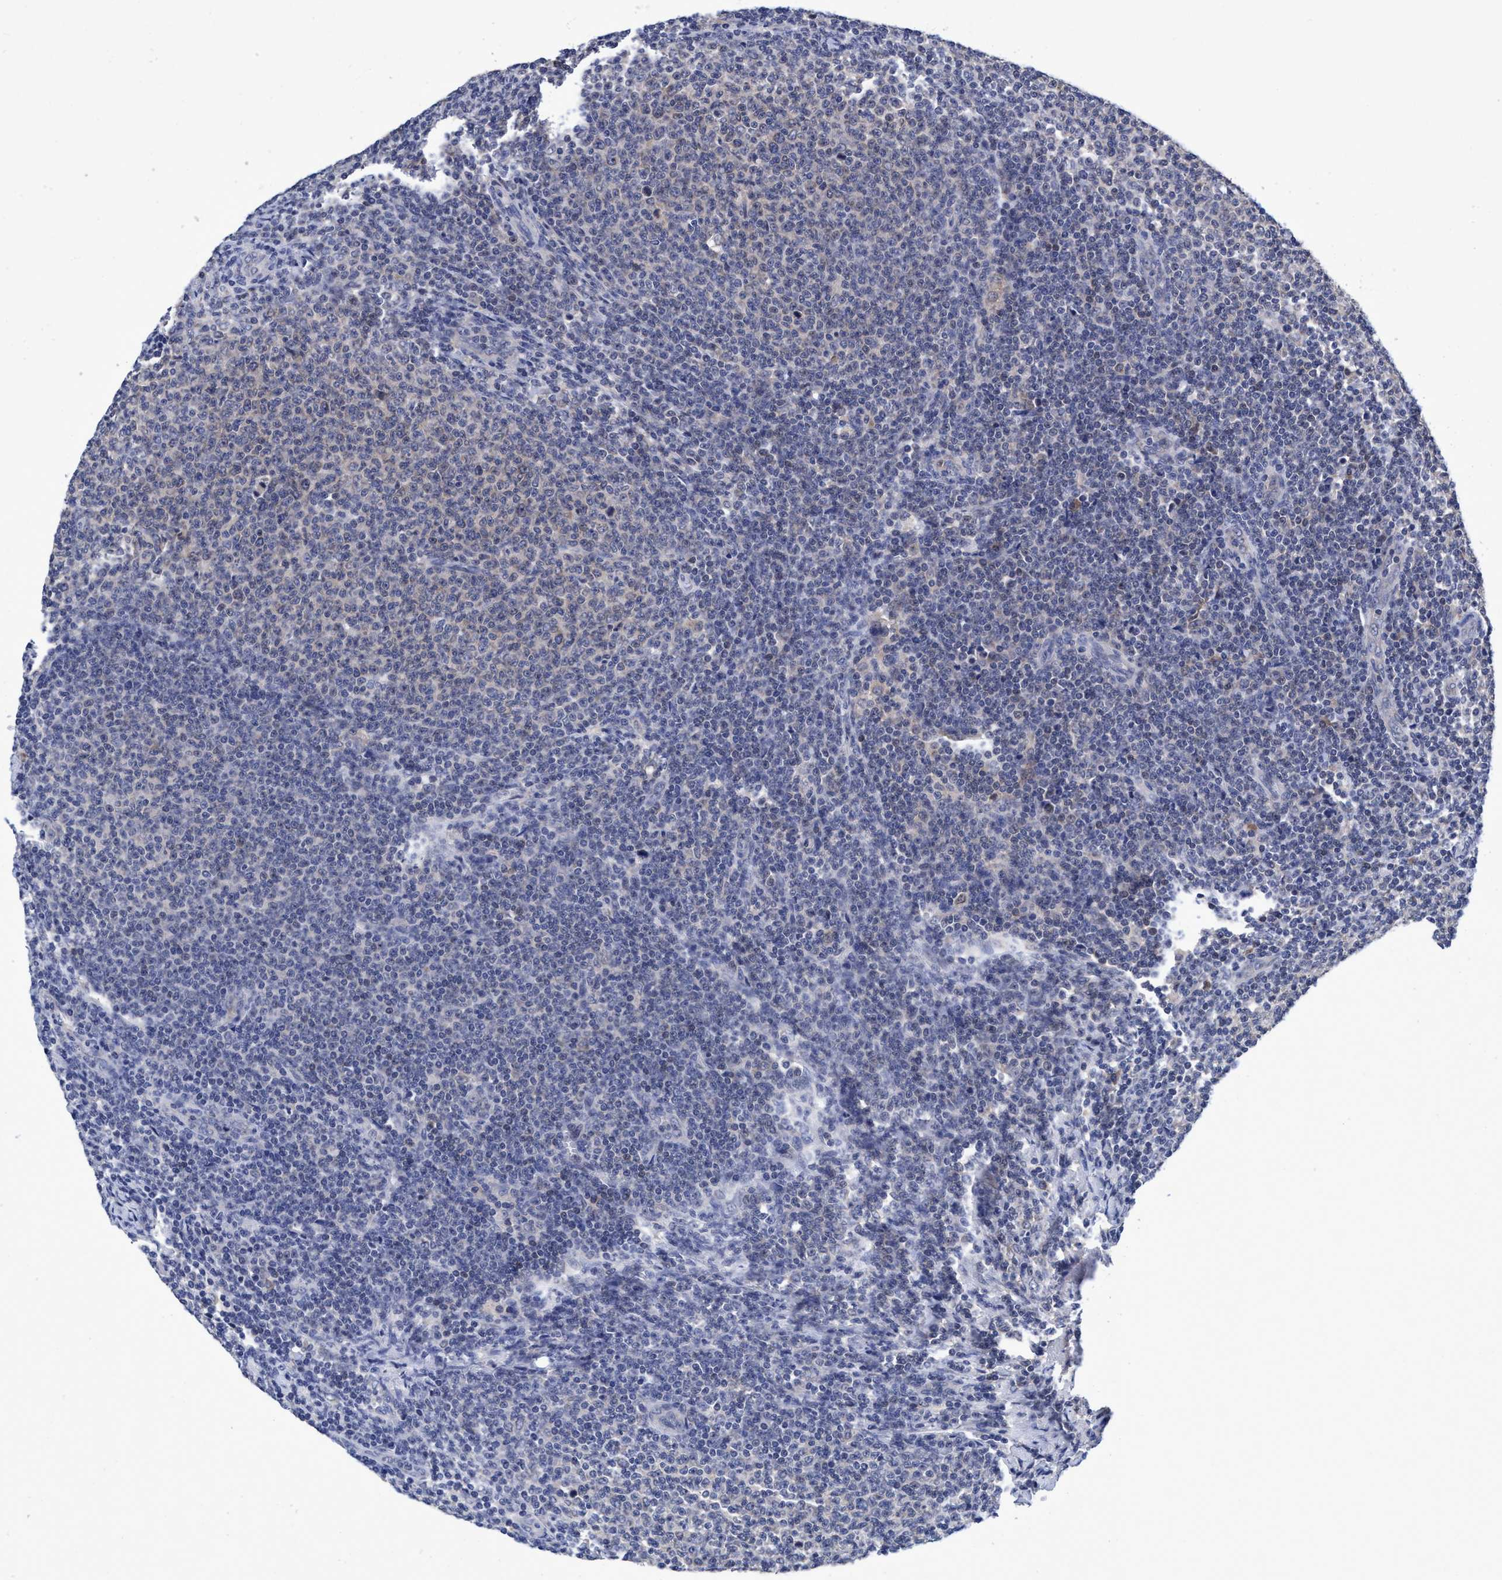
{"staining": {"intensity": "negative", "quantity": "none", "location": "none"}, "tissue": "lymphoma", "cell_type": "Tumor cells", "image_type": "cancer", "snomed": [{"axis": "morphology", "description": "Malignant lymphoma, non-Hodgkin's type, Low grade"}, {"axis": "topography", "description": "Lymph node"}], "caption": "The image shows no staining of tumor cells in malignant lymphoma, non-Hodgkin's type (low-grade).", "gene": "CALCOCO2", "patient": {"sex": "male", "age": 66}}